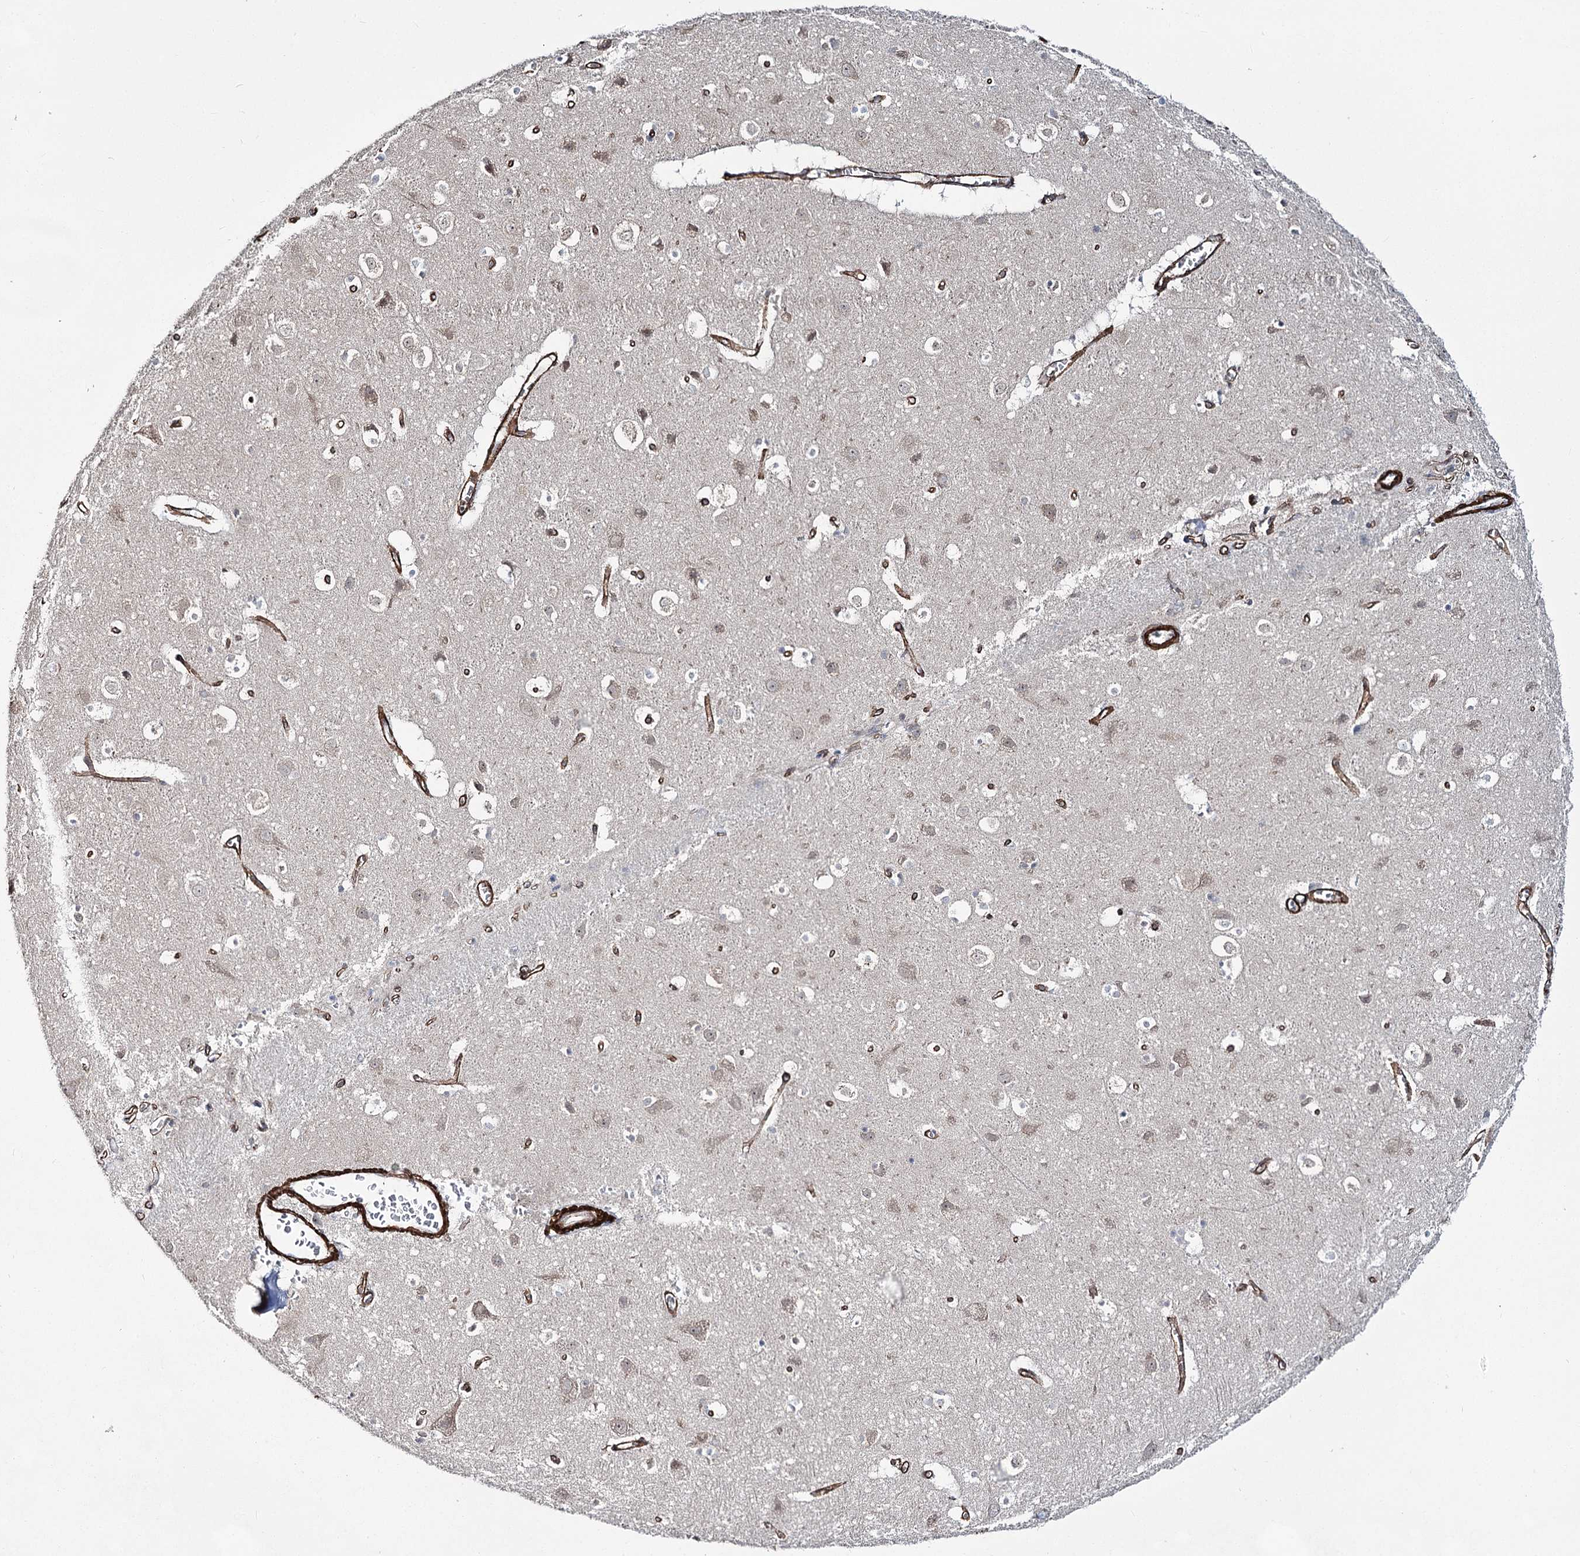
{"staining": {"intensity": "strong", "quantity": ">75%", "location": "cytoplasmic/membranous"}, "tissue": "cerebral cortex", "cell_type": "Endothelial cells", "image_type": "normal", "snomed": [{"axis": "morphology", "description": "Normal tissue, NOS"}, {"axis": "topography", "description": "Cerebral cortex"}], "caption": "Immunohistochemistry (IHC) (DAB) staining of benign human cerebral cortex reveals strong cytoplasmic/membranous protein staining in about >75% of endothelial cells.", "gene": "CWF19L1", "patient": {"sex": "male", "age": 54}}